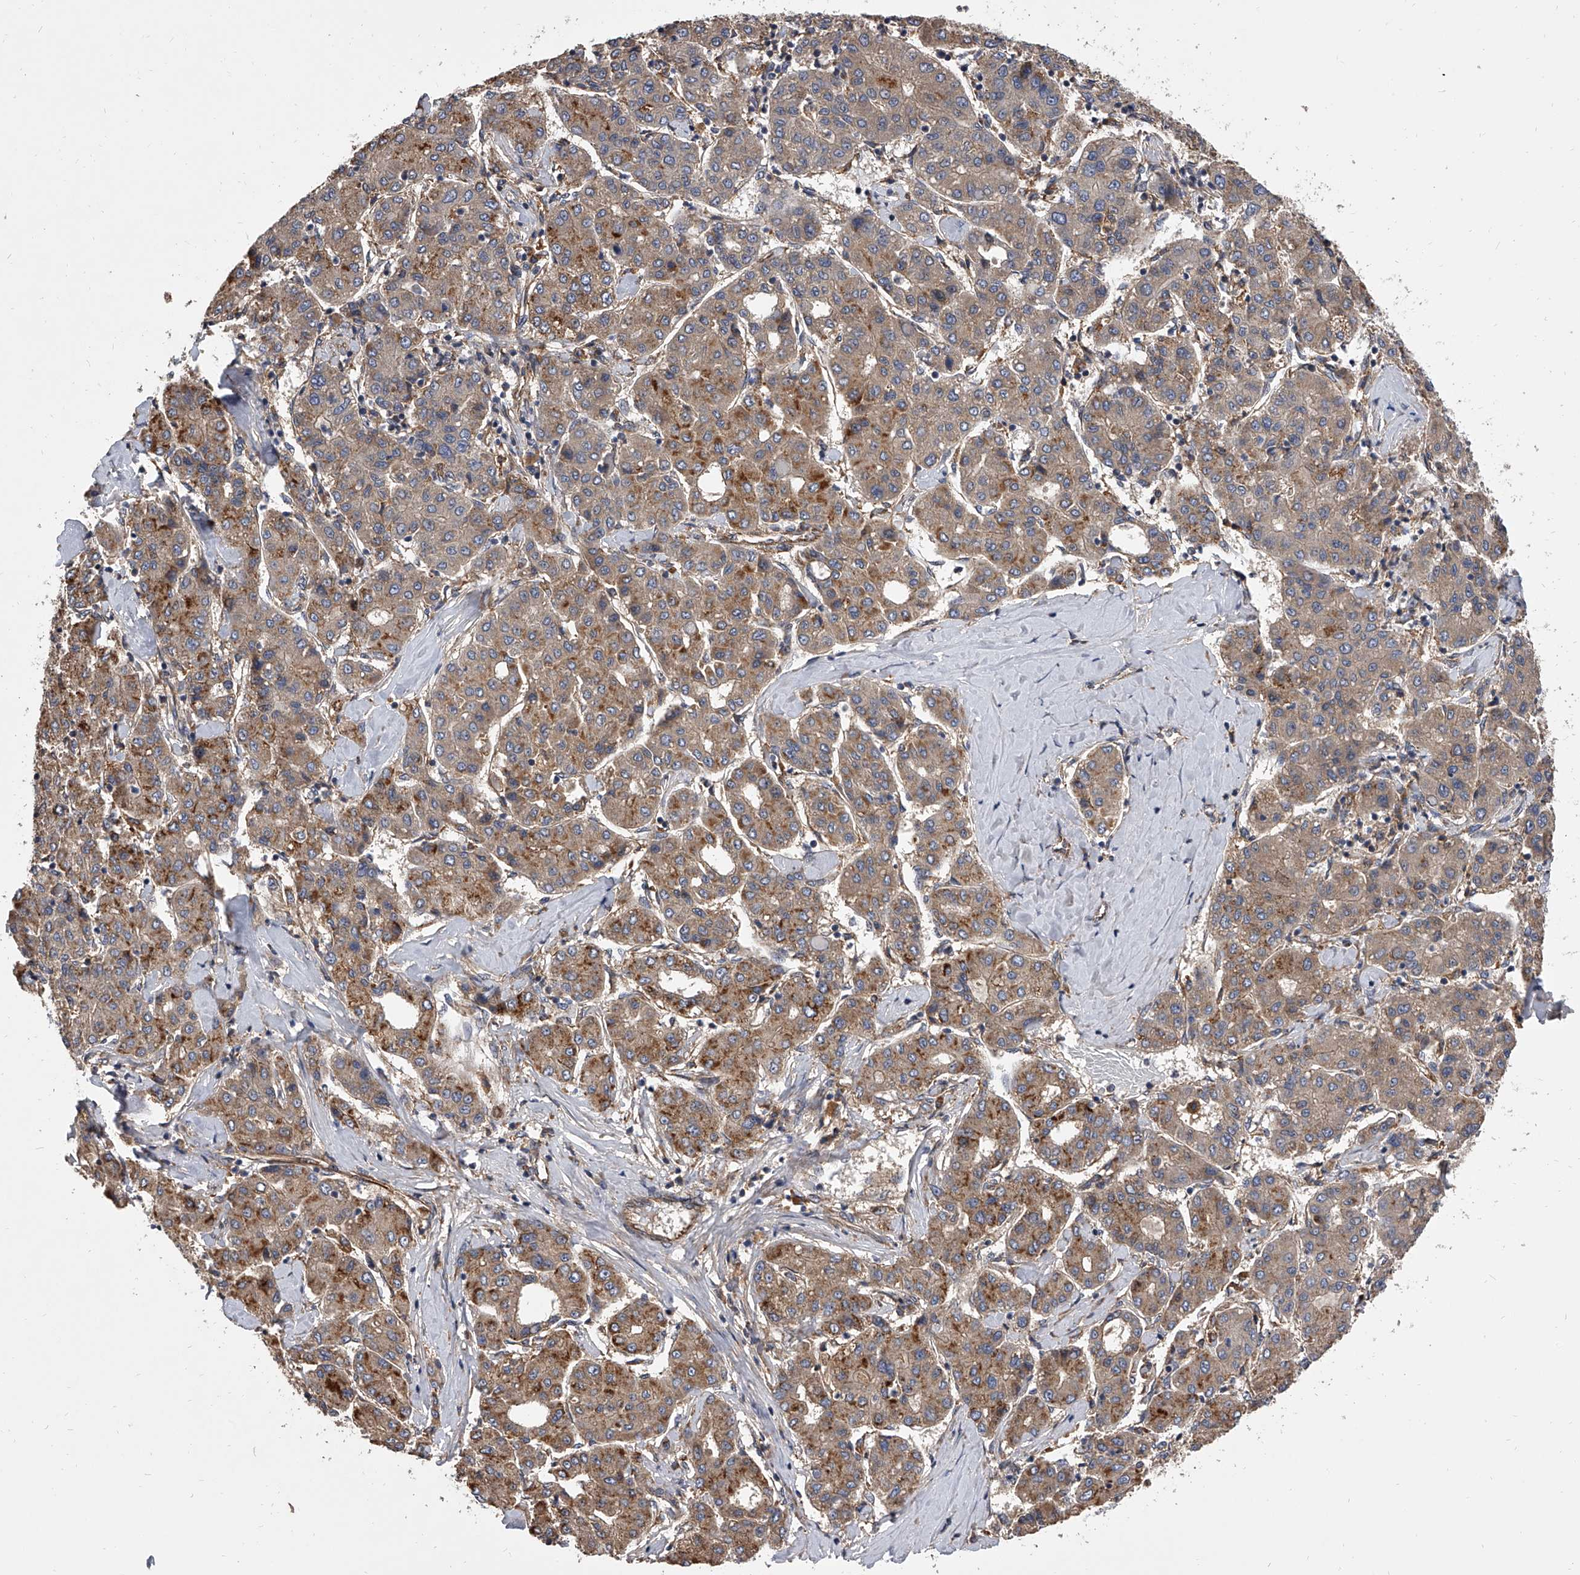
{"staining": {"intensity": "moderate", "quantity": ">75%", "location": "cytoplasmic/membranous"}, "tissue": "liver cancer", "cell_type": "Tumor cells", "image_type": "cancer", "snomed": [{"axis": "morphology", "description": "Carcinoma, Hepatocellular, NOS"}, {"axis": "topography", "description": "Liver"}], "caption": "About >75% of tumor cells in hepatocellular carcinoma (liver) display moderate cytoplasmic/membranous protein expression as visualized by brown immunohistochemical staining.", "gene": "EXOC4", "patient": {"sex": "male", "age": 65}}